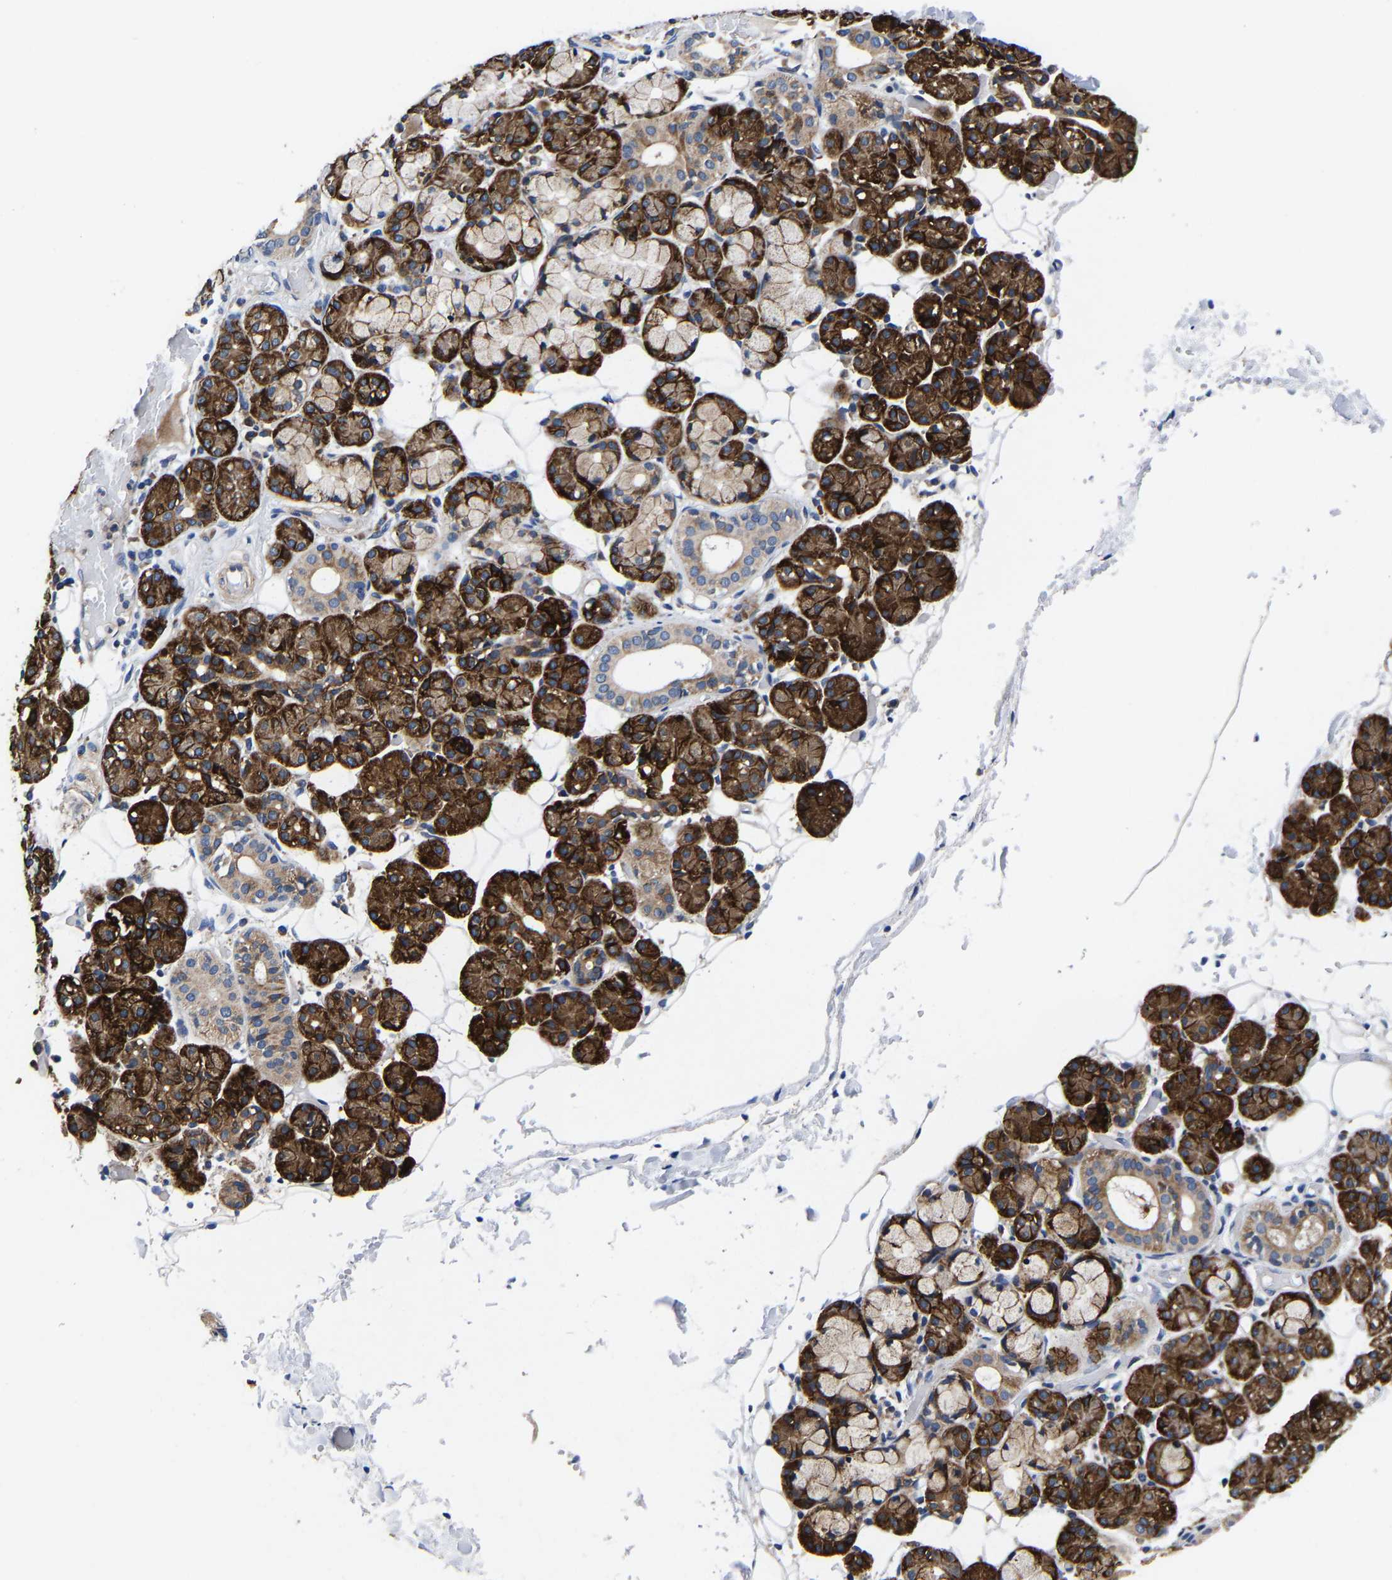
{"staining": {"intensity": "strong", "quantity": ">75%", "location": "cytoplasmic/membranous"}, "tissue": "salivary gland", "cell_type": "Glandular cells", "image_type": "normal", "snomed": [{"axis": "morphology", "description": "Normal tissue, NOS"}, {"axis": "topography", "description": "Salivary gland"}], "caption": "Immunohistochemistry (IHC) of unremarkable human salivary gland exhibits high levels of strong cytoplasmic/membranous staining in approximately >75% of glandular cells. (DAB (3,3'-diaminobenzidine) IHC with brightfield microscopy, high magnification).", "gene": "SLC12A2", "patient": {"sex": "male", "age": 63}}